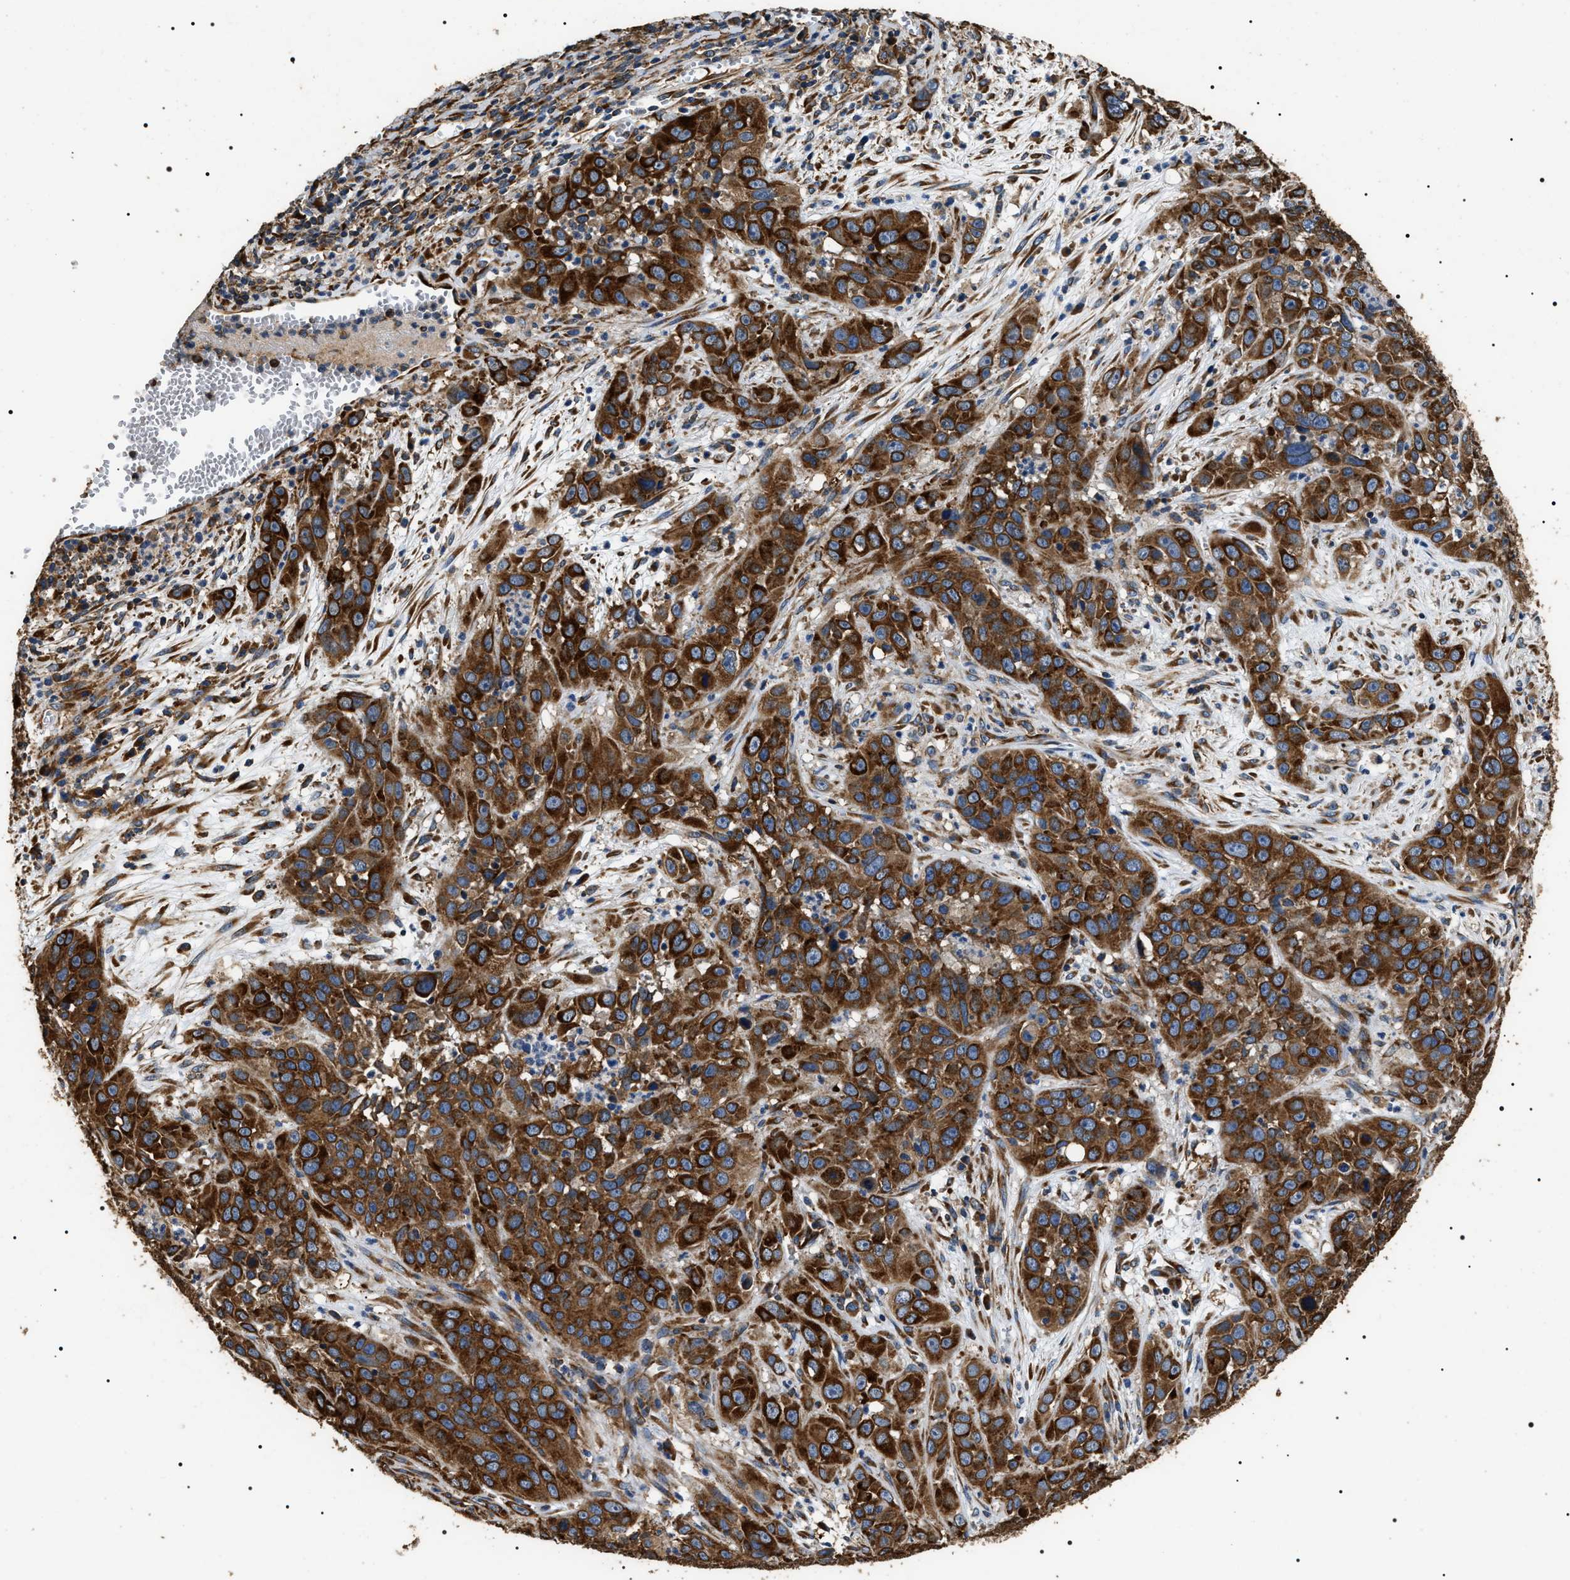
{"staining": {"intensity": "strong", "quantity": ">75%", "location": "cytoplasmic/membranous"}, "tissue": "cervical cancer", "cell_type": "Tumor cells", "image_type": "cancer", "snomed": [{"axis": "morphology", "description": "Squamous cell carcinoma, NOS"}, {"axis": "topography", "description": "Cervix"}], "caption": "There is high levels of strong cytoplasmic/membranous expression in tumor cells of cervical squamous cell carcinoma, as demonstrated by immunohistochemical staining (brown color).", "gene": "KTN1", "patient": {"sex": "female", "age": 32}}